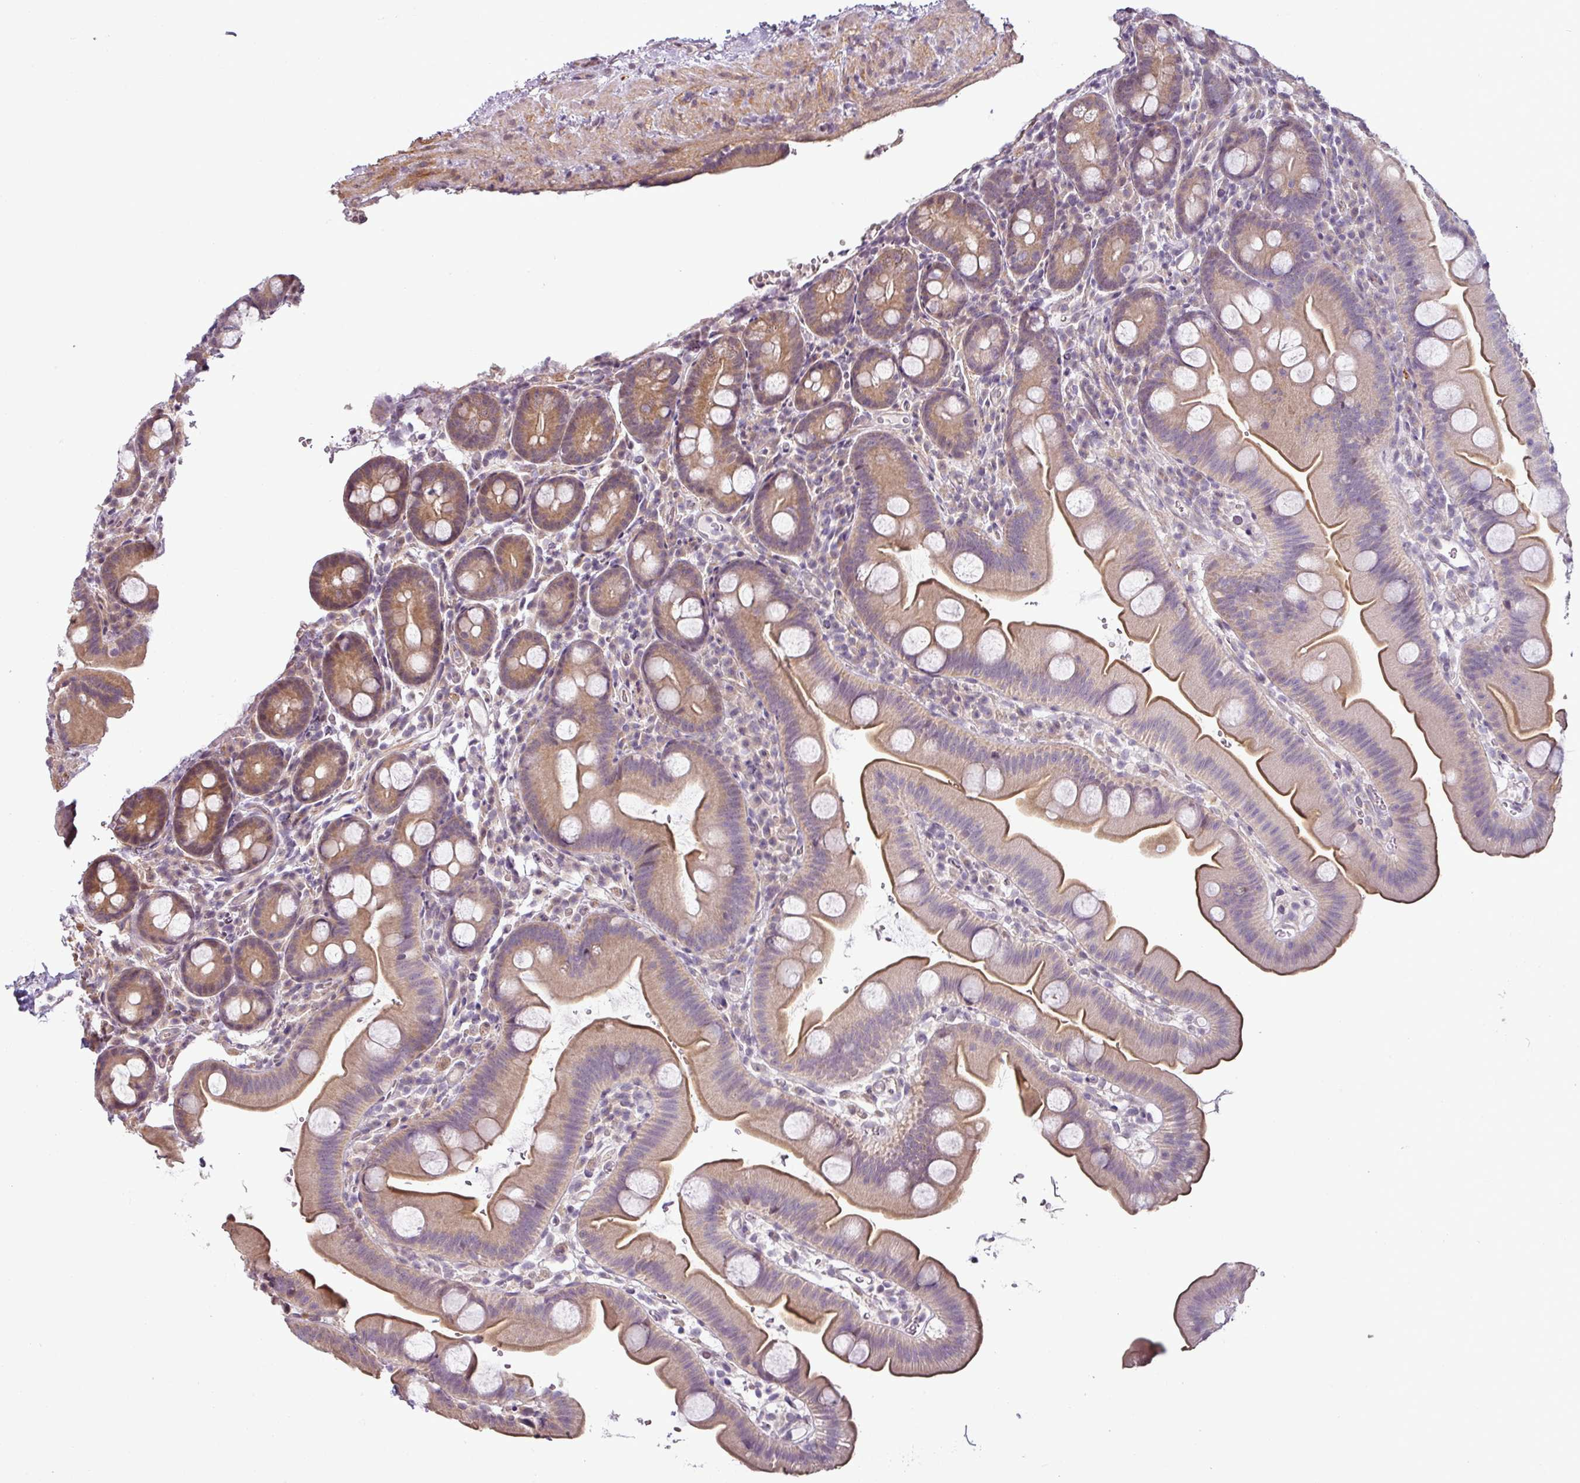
{"staining": {"intensity": "moderate", "quantity": ">75%", "location": "cytoplasmic/membranous"}, "tissue": "small intestine", "cell_type": "Glandular cells", "image_type": "normal", "snomed": [{"axis": "morphology", "description": "Normal tissue, NOS"}, {"axis": "topography", "description": "Small intestine"}], "caption": "Immunohistochemistry histopathology image of normal human small intestine stained for a protein (brown), which shows medium levels of moderate cytoplasmic/membranous positivity in about >75% of glandular cells.", "gene": "OR52D1", "patient": {"sex": "female", "age": 68}}